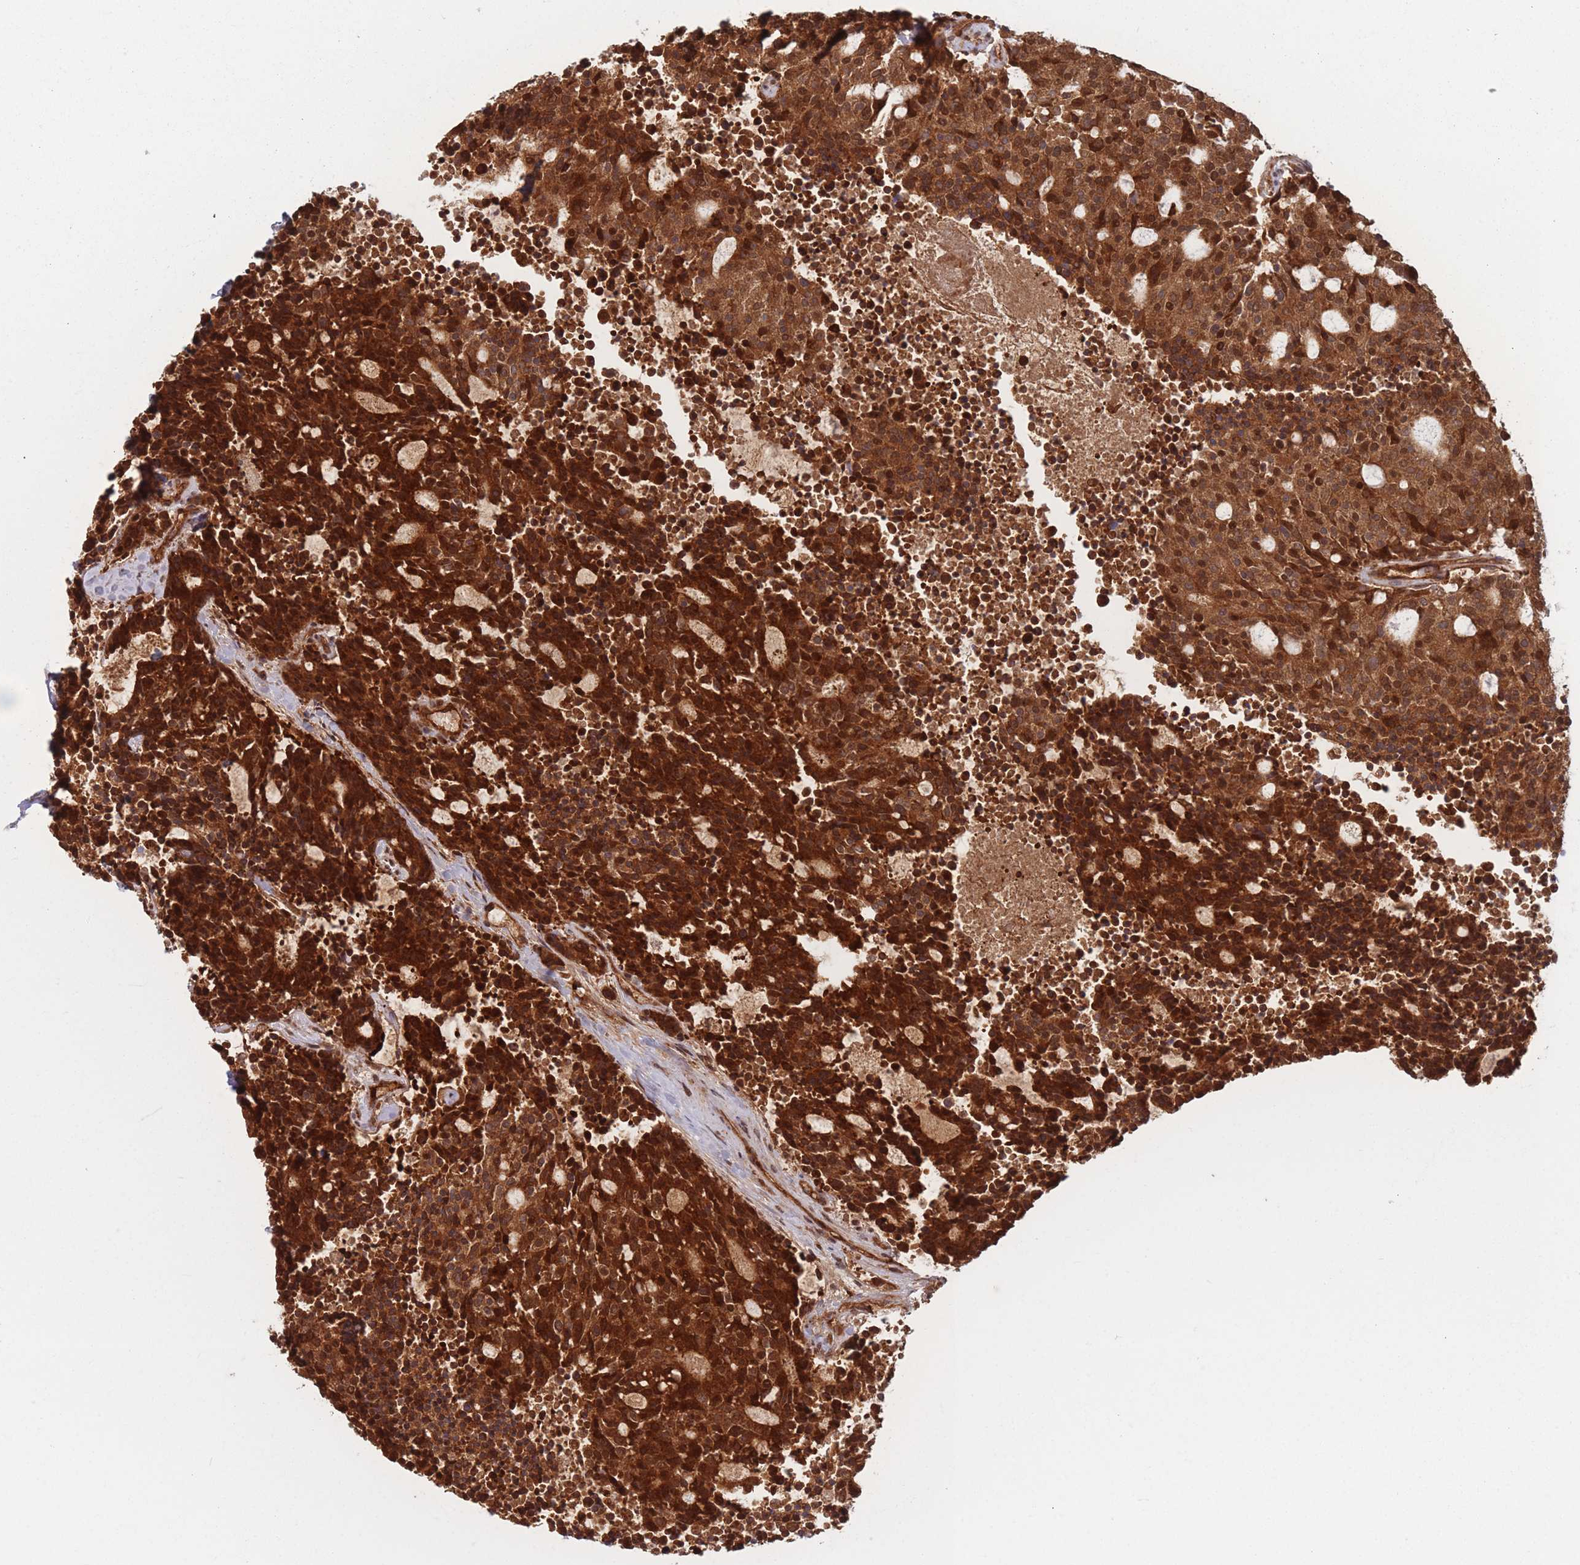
{"staining": {"intensity": "strong", "quantity": ">75%", "location": "cytoplasmic/membranous,nuclear"}, "tissue": "carcinoid", "cell_type": "Tumor cells", "image_type": "cancer", "snomed": [{"axis": "morphology", "description": "Carcinoid, malignant, NOS"}, {"axis": "topography", "description": "Pancreas"}], "caption": "Immunohistochemistry of malignant carcinoid demonstrates high levels of strong cytoplasmic/membranous and nuclear positivity in approximately >75% of tumor cells. (Brightfield microscopy of DAB IHC at high magnification).", "gene": "PODXL2", "patient": {"sex": "female", "age": 54}}